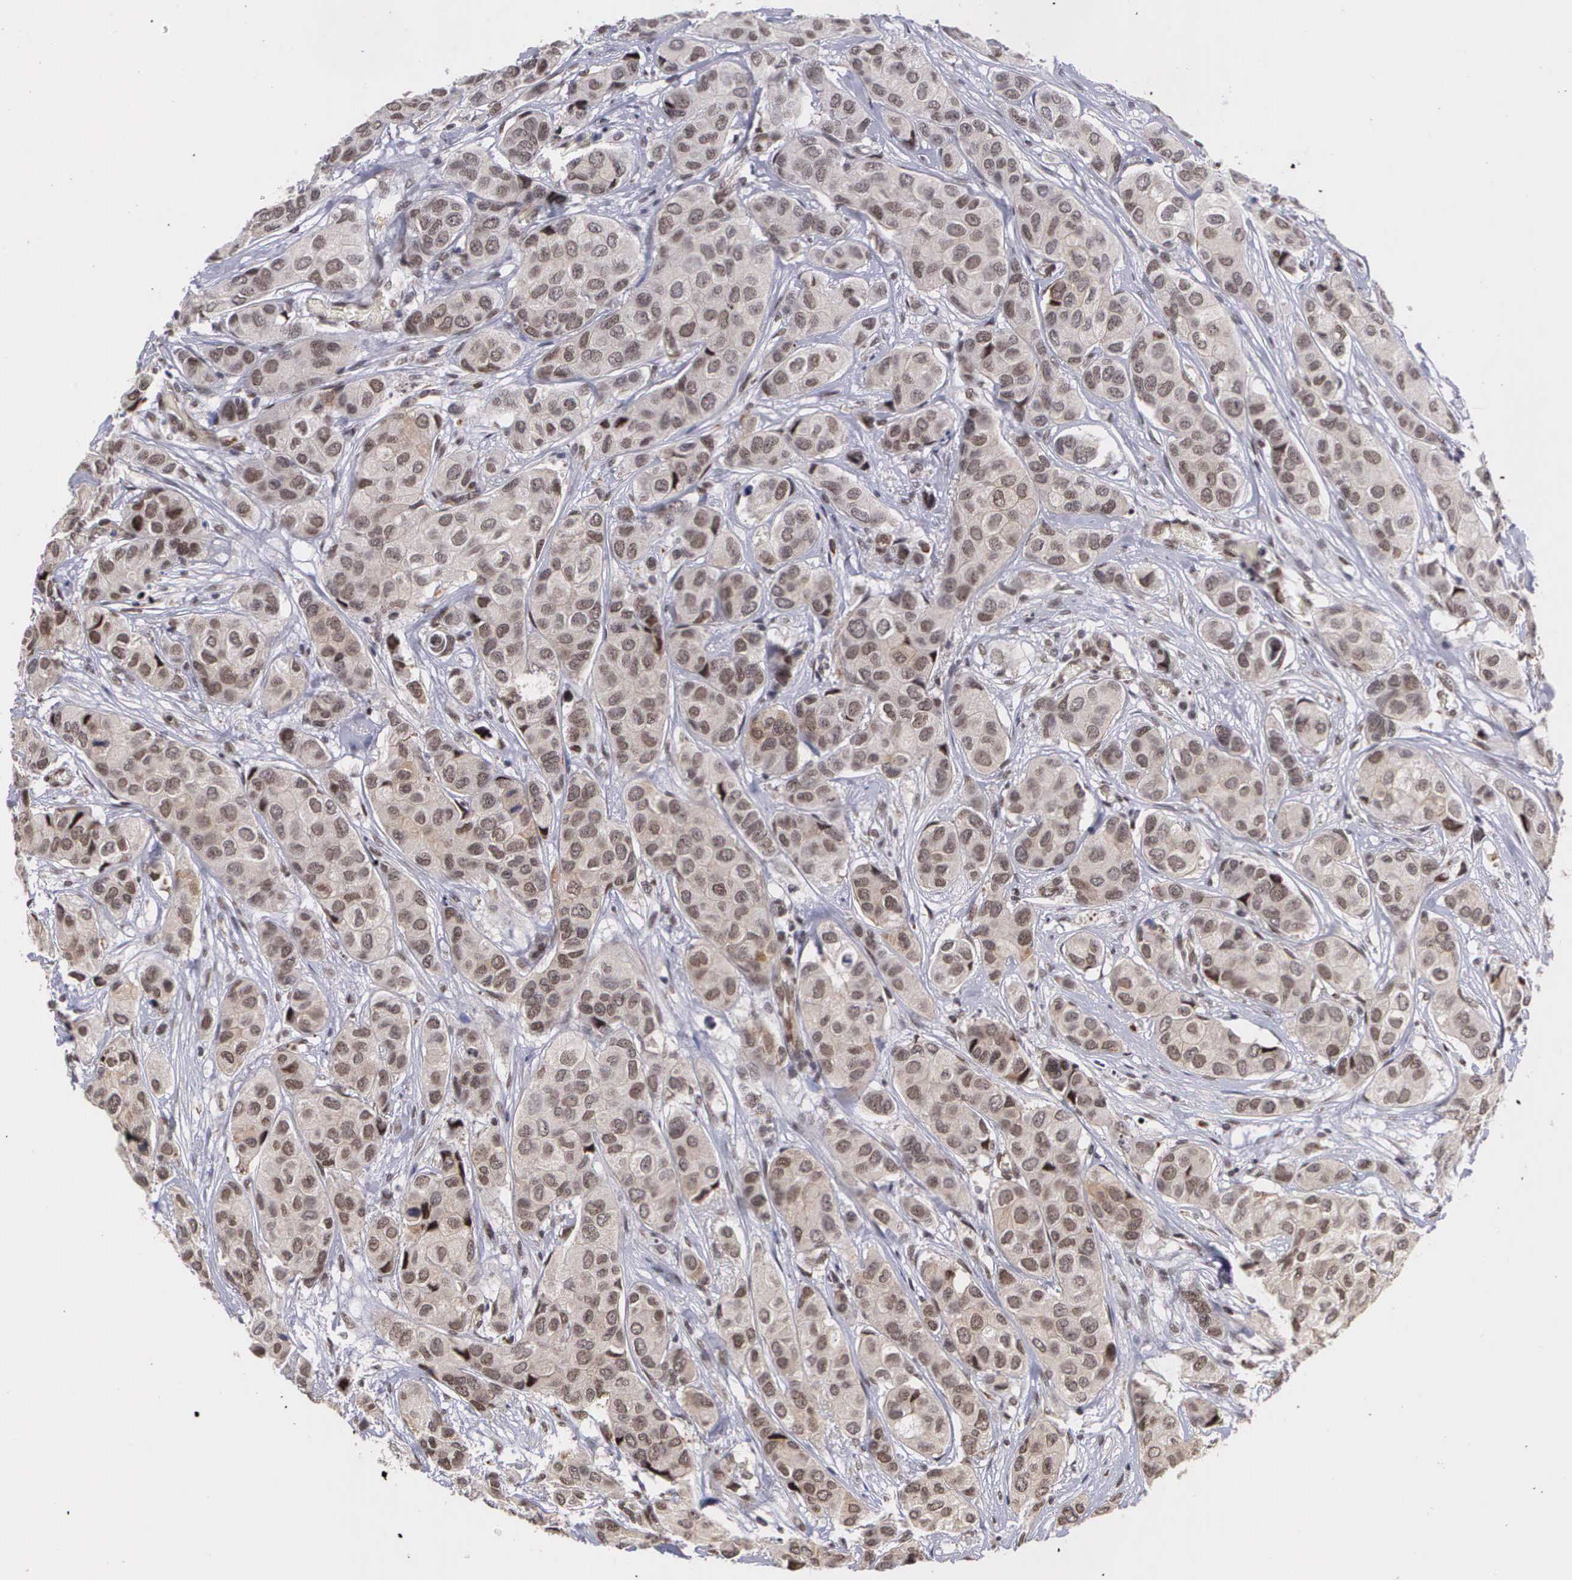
{"staining": {"intensity": "moderate", "quantity": ">75%", "location": "nuclear"}, "tissue": "breast cancer", "cell_type": "Tumor cells", "image_type": "cancer", "snomed": [{"axis": "morphology", "description": "Duct carcinoma"}, {"axis": "topography", "description": "Breast"}], "caption": "Immunohistochemistry image of neoplastic tissue: intraductal carcinoma (breast) stained using IHC demonstrates medium levels of moderate protein expression localized specifically in the nuclear of tumor cells, appearing as a nuclear brown color.", "gene": "MORC2", "patient": {"sex": "female", "age": 68}}